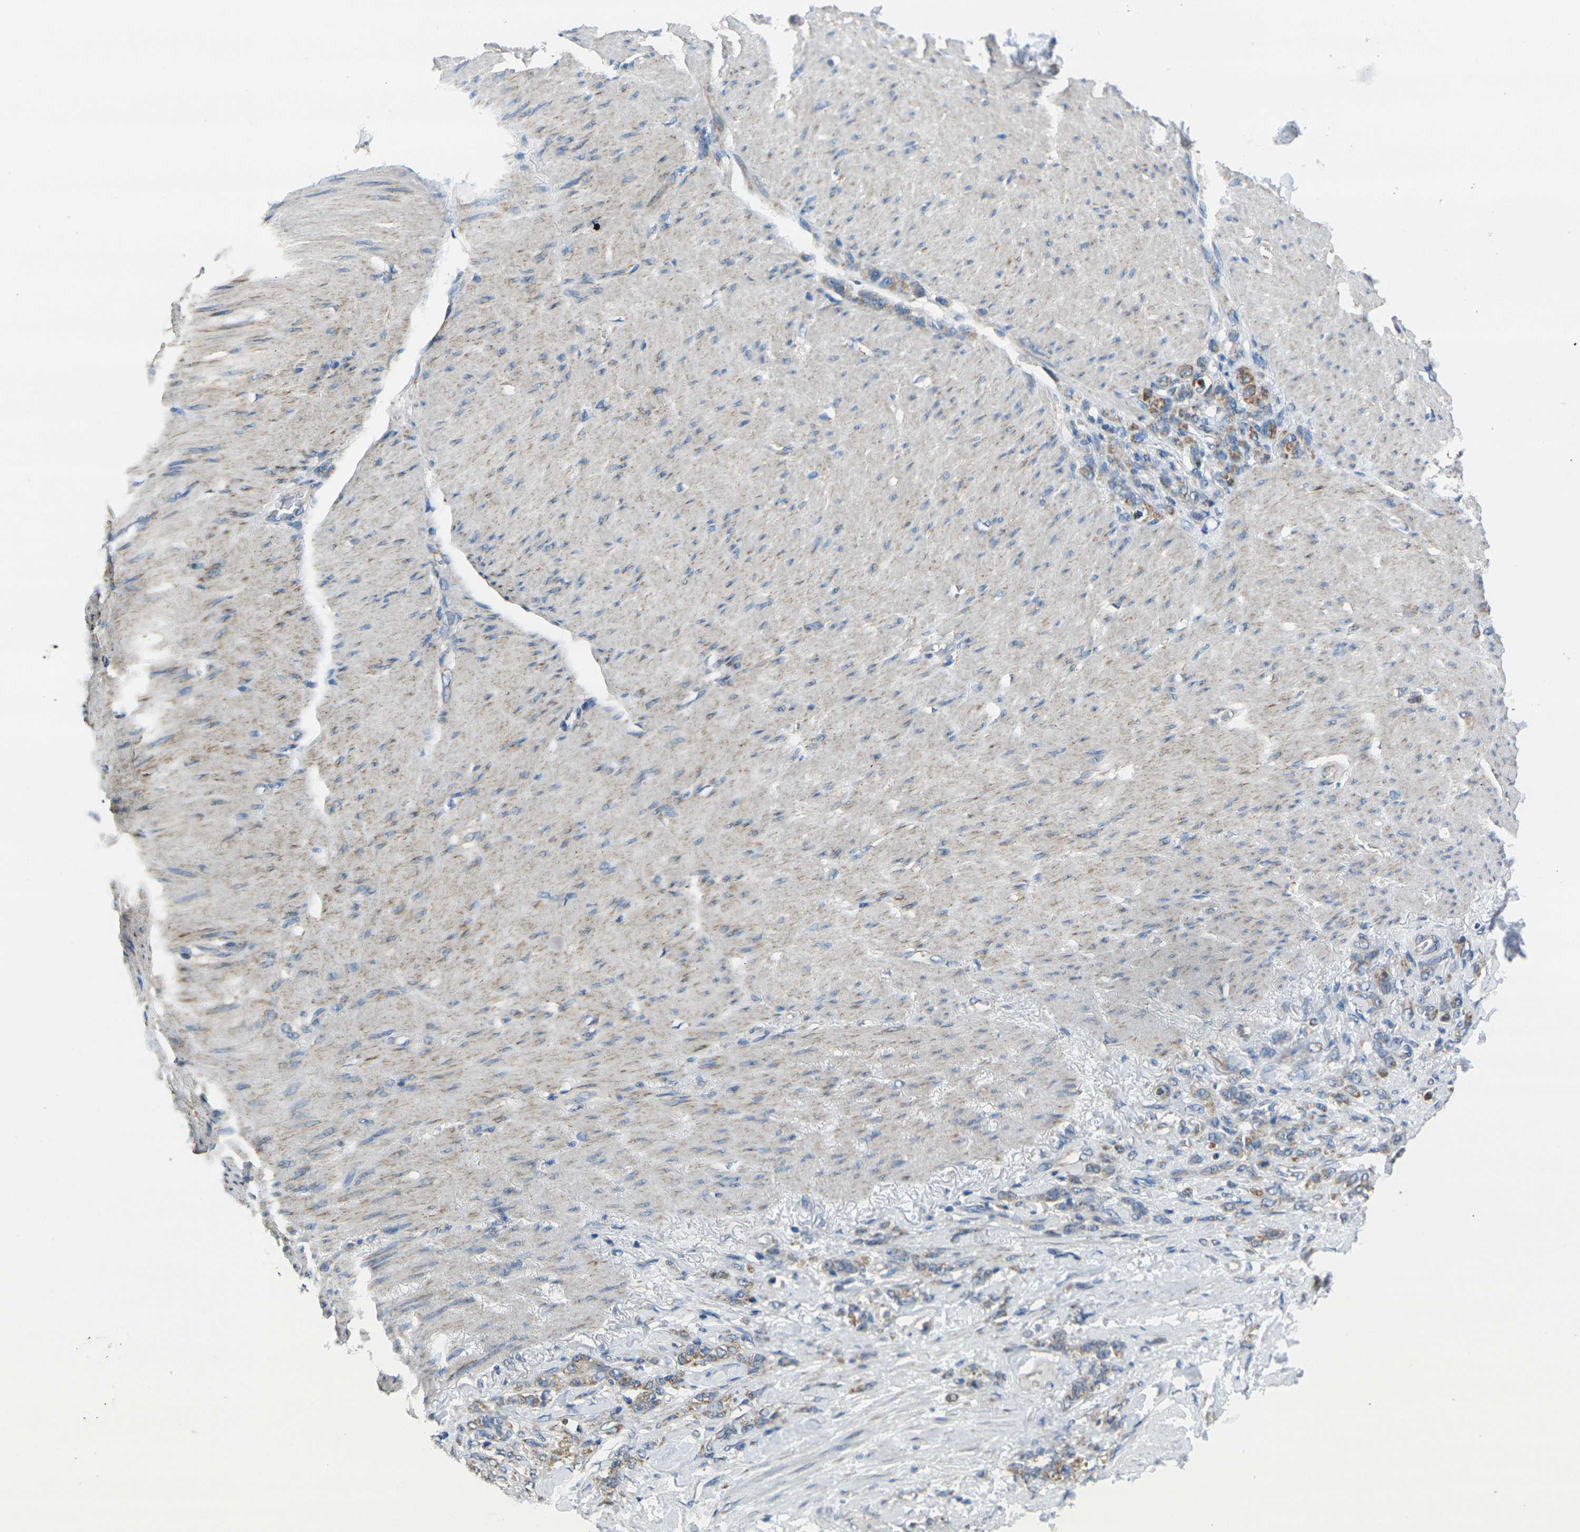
{"staining": {"intensity": "weak", "quantity": ">75%", "location": "cytoplasmic/membranous"}, "tissue": "stomach cancer", "cell_type": "Tumor cells", "image_type": "cancer", "snomed": [{"axis": "morphology", "description": "Adenocarcinoma, NOS"}, {"axis": "topography", "description": "Stomach"}], "caption": "About >75% of tumor cells in stomach cancer (adenocarcinoma) reveal weak cytoplasmic/membranous protein expression as visualized by brown immunohistochemical staining.", "gene": "TMEM120B", "patient": {"sex": "male", "age": 82}}